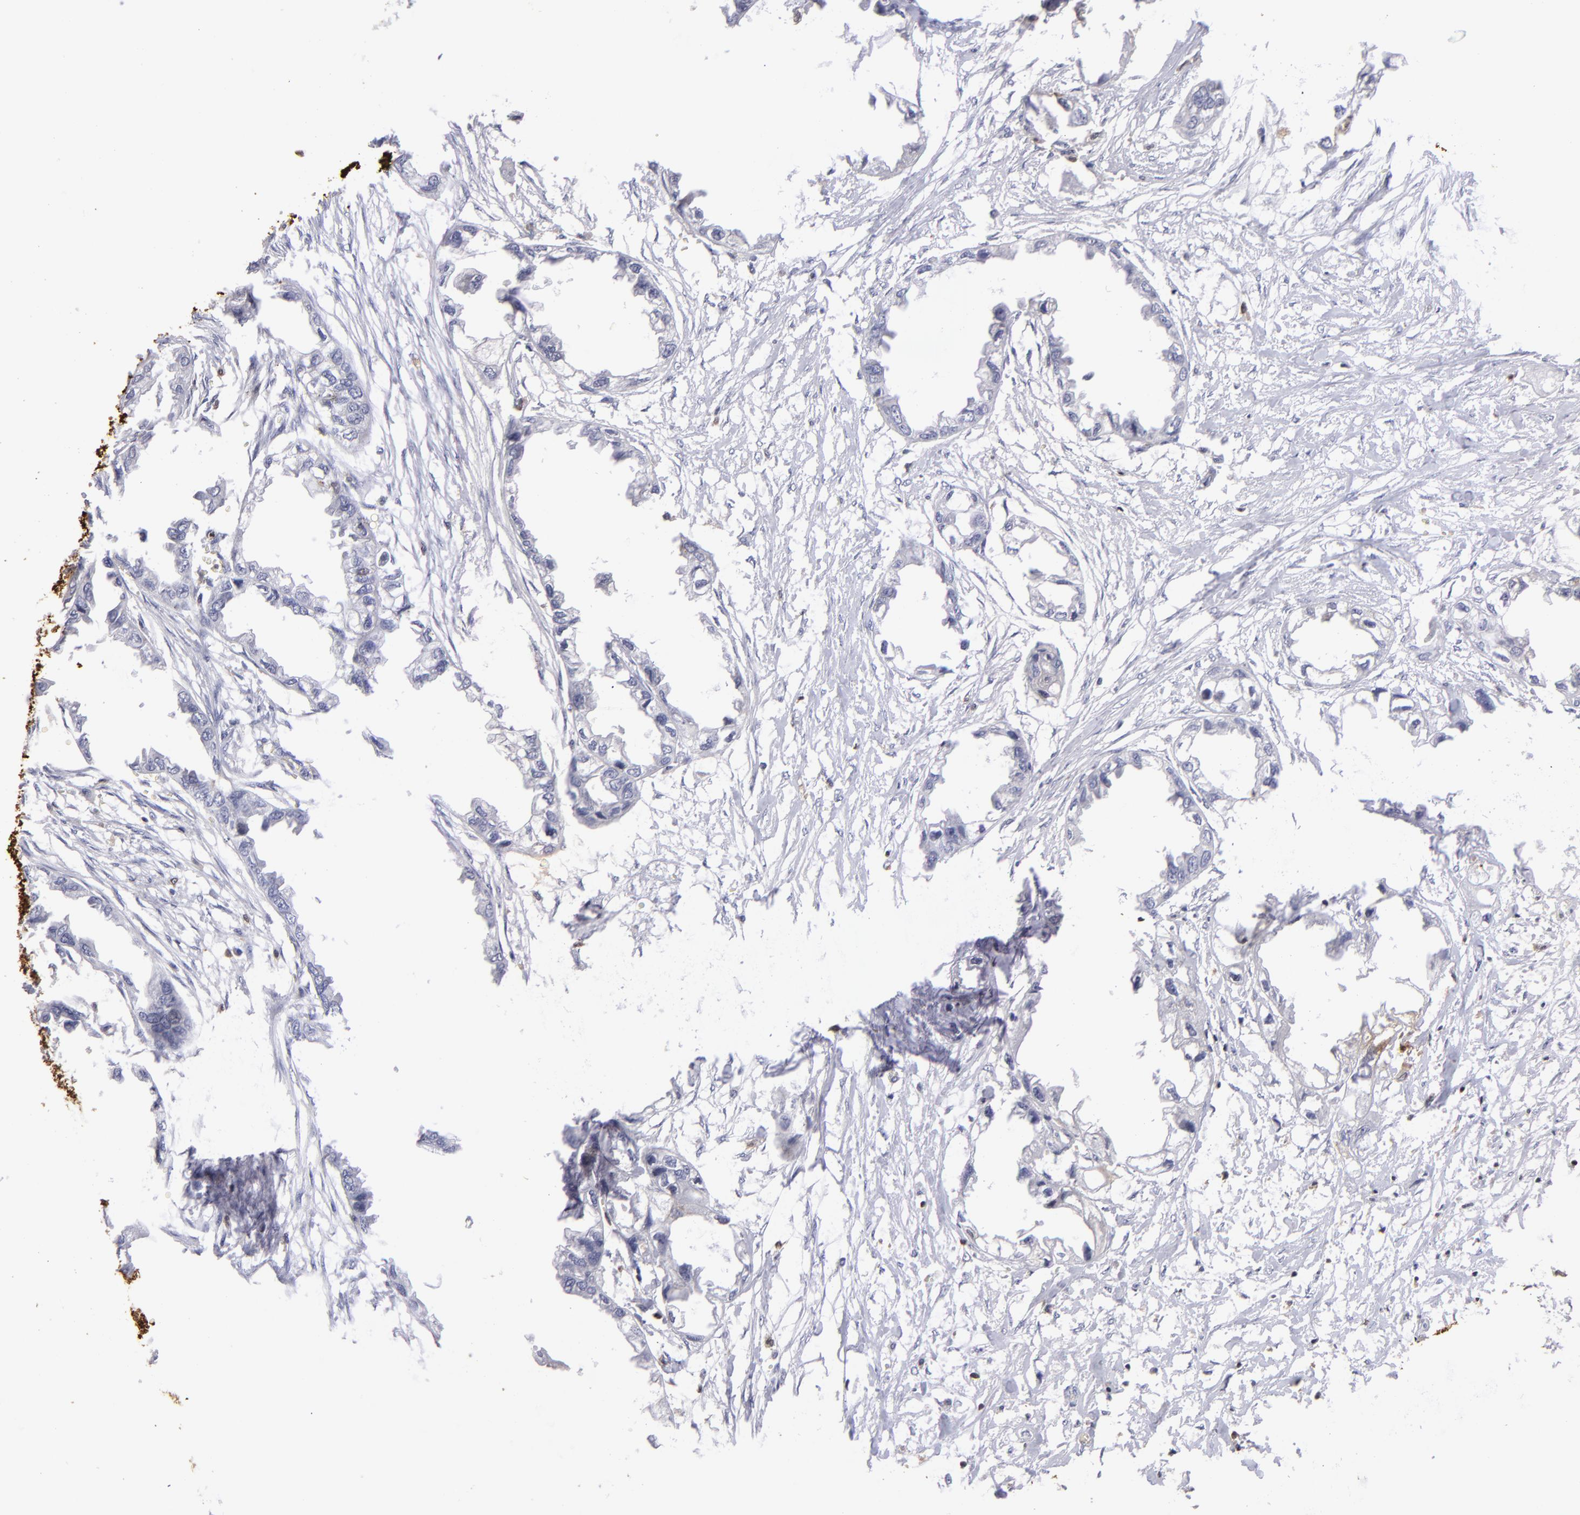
{"staining": {"intensity": "negative", "quantity": "none", "location": "none"}, "tissue": "endometrial cancer", "cell_type": "Tumor cells", "image_type": "cancer", "snomed": [{"axis": "morphology", "description": "Adenocarcinoma, NOS"}, {"axis": "topography", "description": "Endometrium"}], "caption": "Human adenocarcinoma (endometrial) stained for a protein using immunohistochemistry (IHC) reveals no staining in tumor cells.", "gene": "S100A2", "patient": {"sex": "female", "age": 67}}